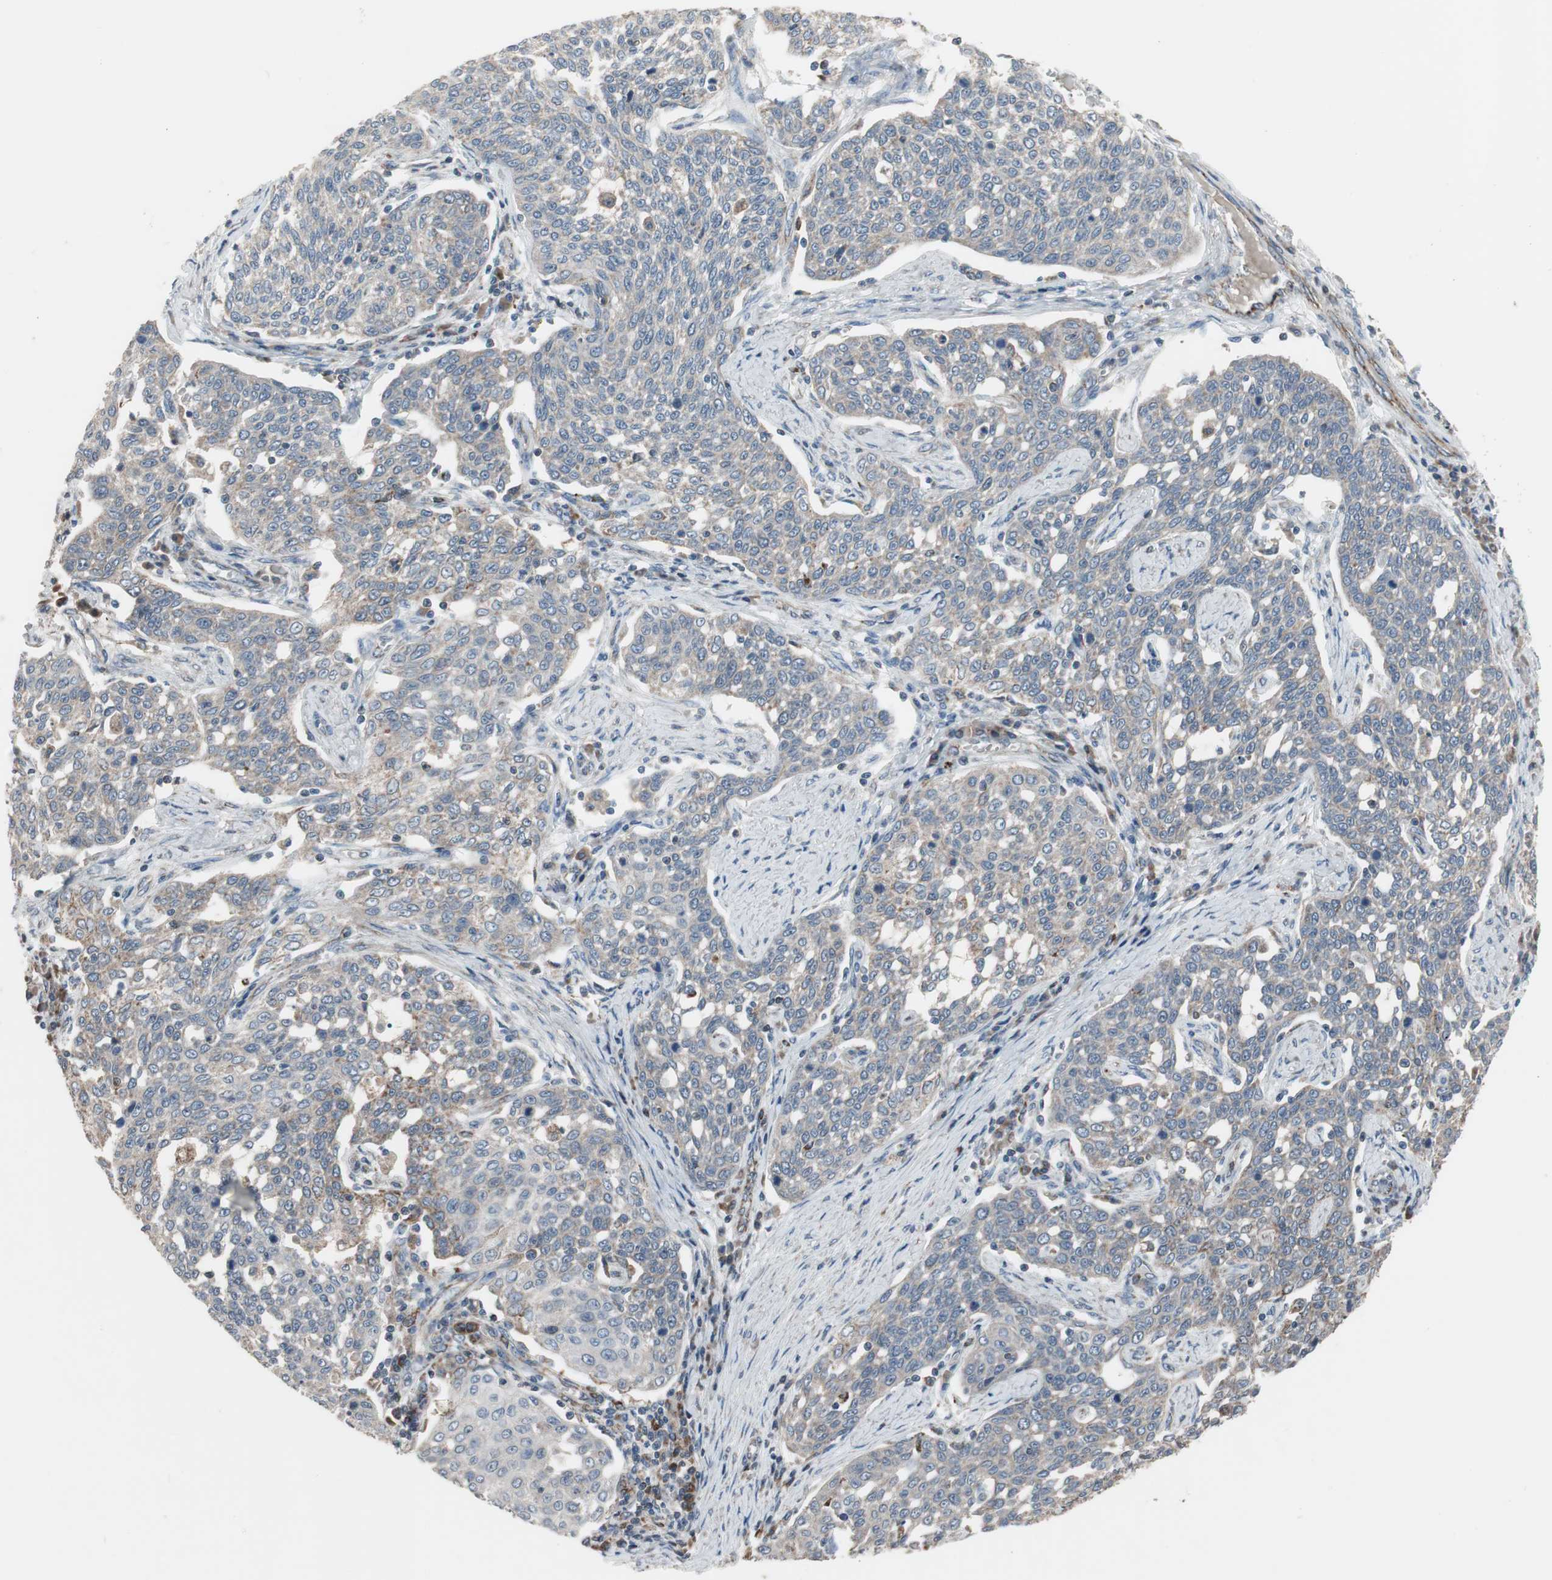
{"staining": {"intensity": "weak", "quantity": ">75%", "location": "cytoplasmic/membranous"}, "tissue": "cervical cancer", "cell_type": "Tumor cells", "image_type": "cancer", "snomed": [{"axis": "morphology", "description": "Squamous cell carcinoma, NOS"}, {"axis": "topography", "description": "Cervix"}], "caption": "Cervical cancer stained with a protein marker reveals weak staining in tumor cells.", "gene": "CPT1A", "patient": {"sex": "female", "age": 34}}